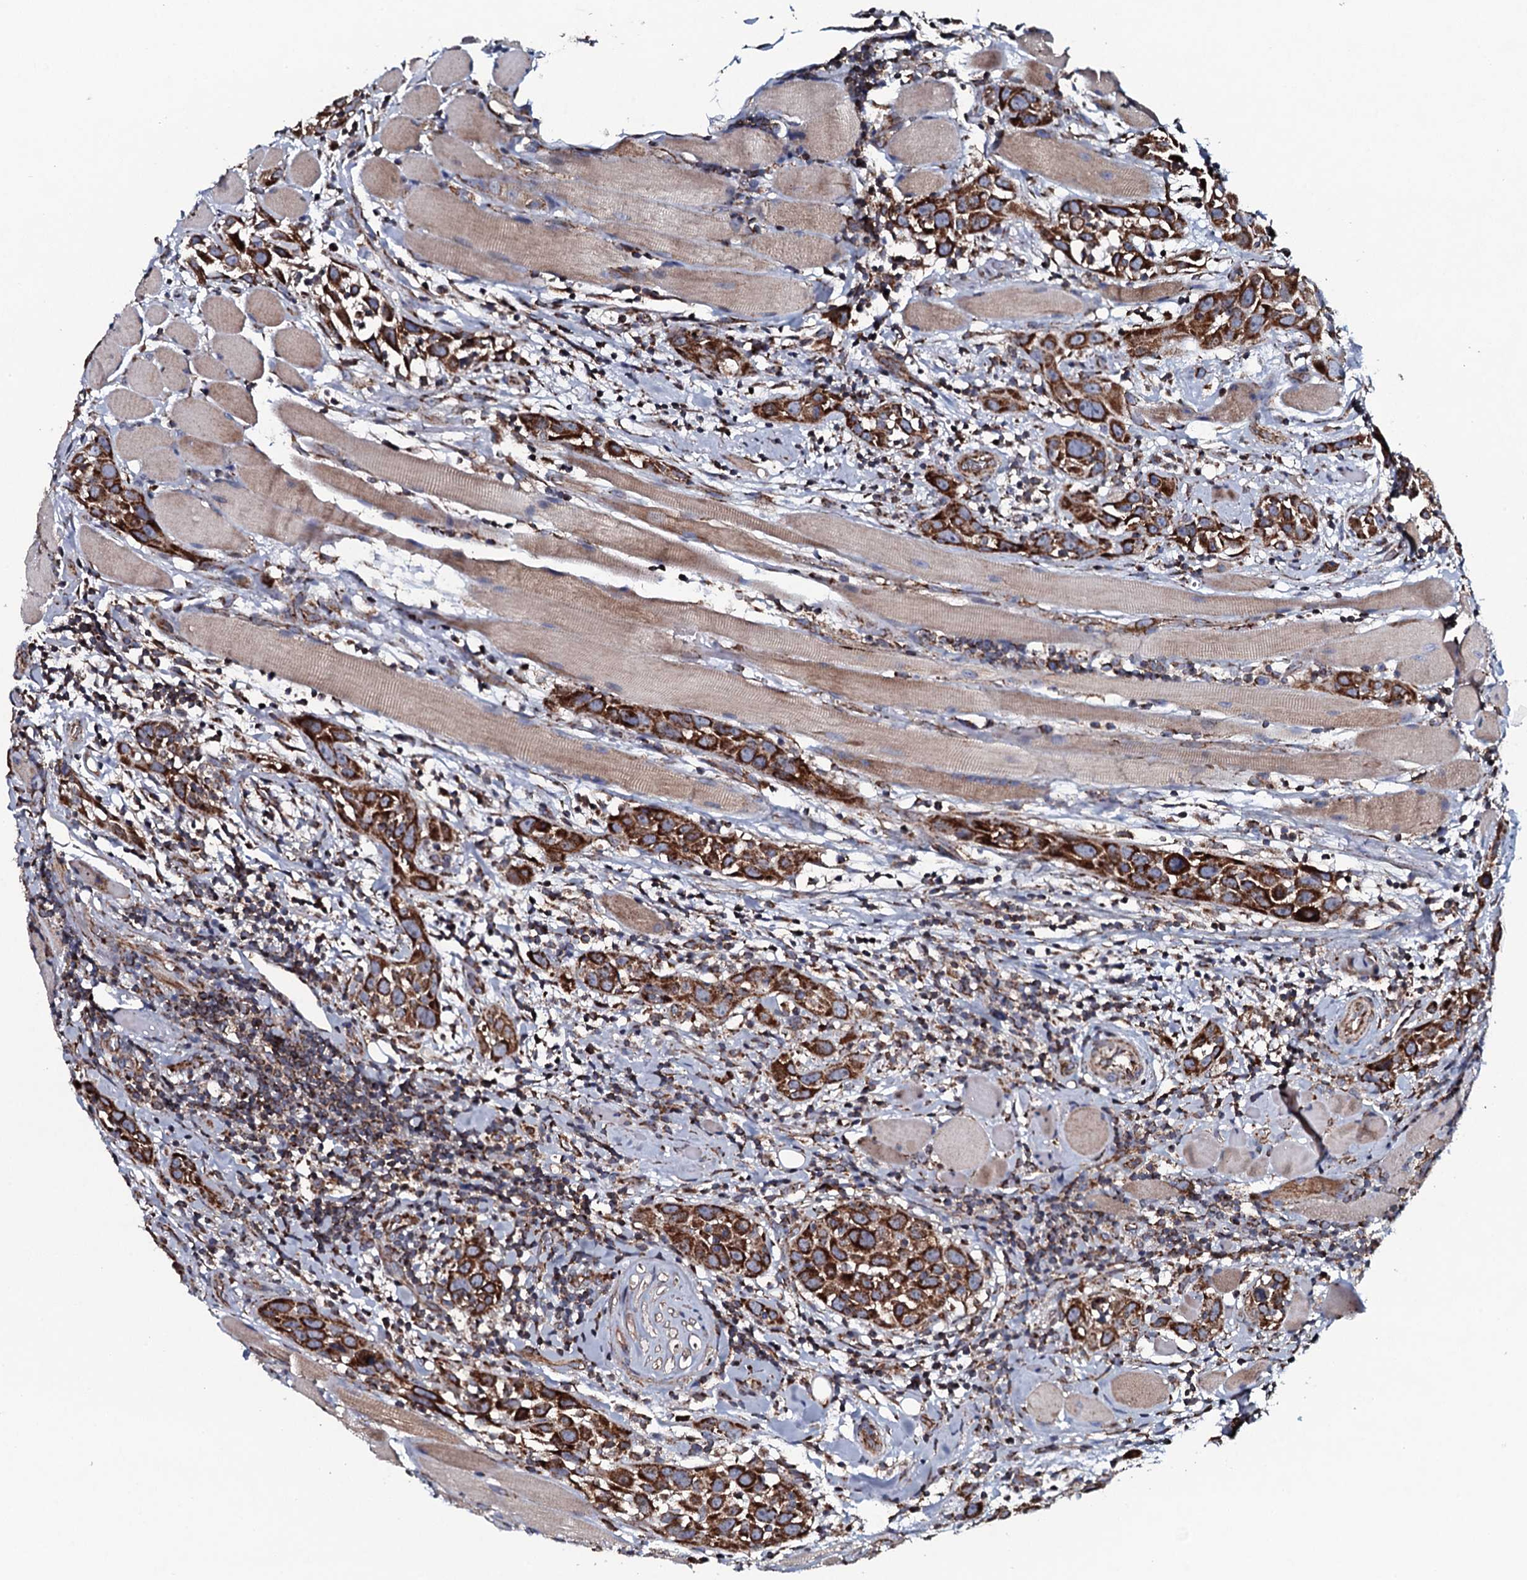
{"staining": {"intensity": "strong", "quantity": ">75%", "location": "cytoplasmic/membranous"}, "tissue": "head and neck cancer", "cell_type": "Tumor cells", "image_type": "cancer", "snomed": [{"axis": "morphology", "description": "Squamous cell carcinoma, NOS"}, {"axis": "topography", "description": "Oral tissue"}, {"axis": "topography", "description": "Head-Neck"}], "caption": "Head and neck cancer (squamous cell carcinoma) tissue shows strong cytoplasmic/membranous positivity in approximately >75% of tumor cells", "gene": "EVC2", "patient": {"sex": "female", "age": 50}}